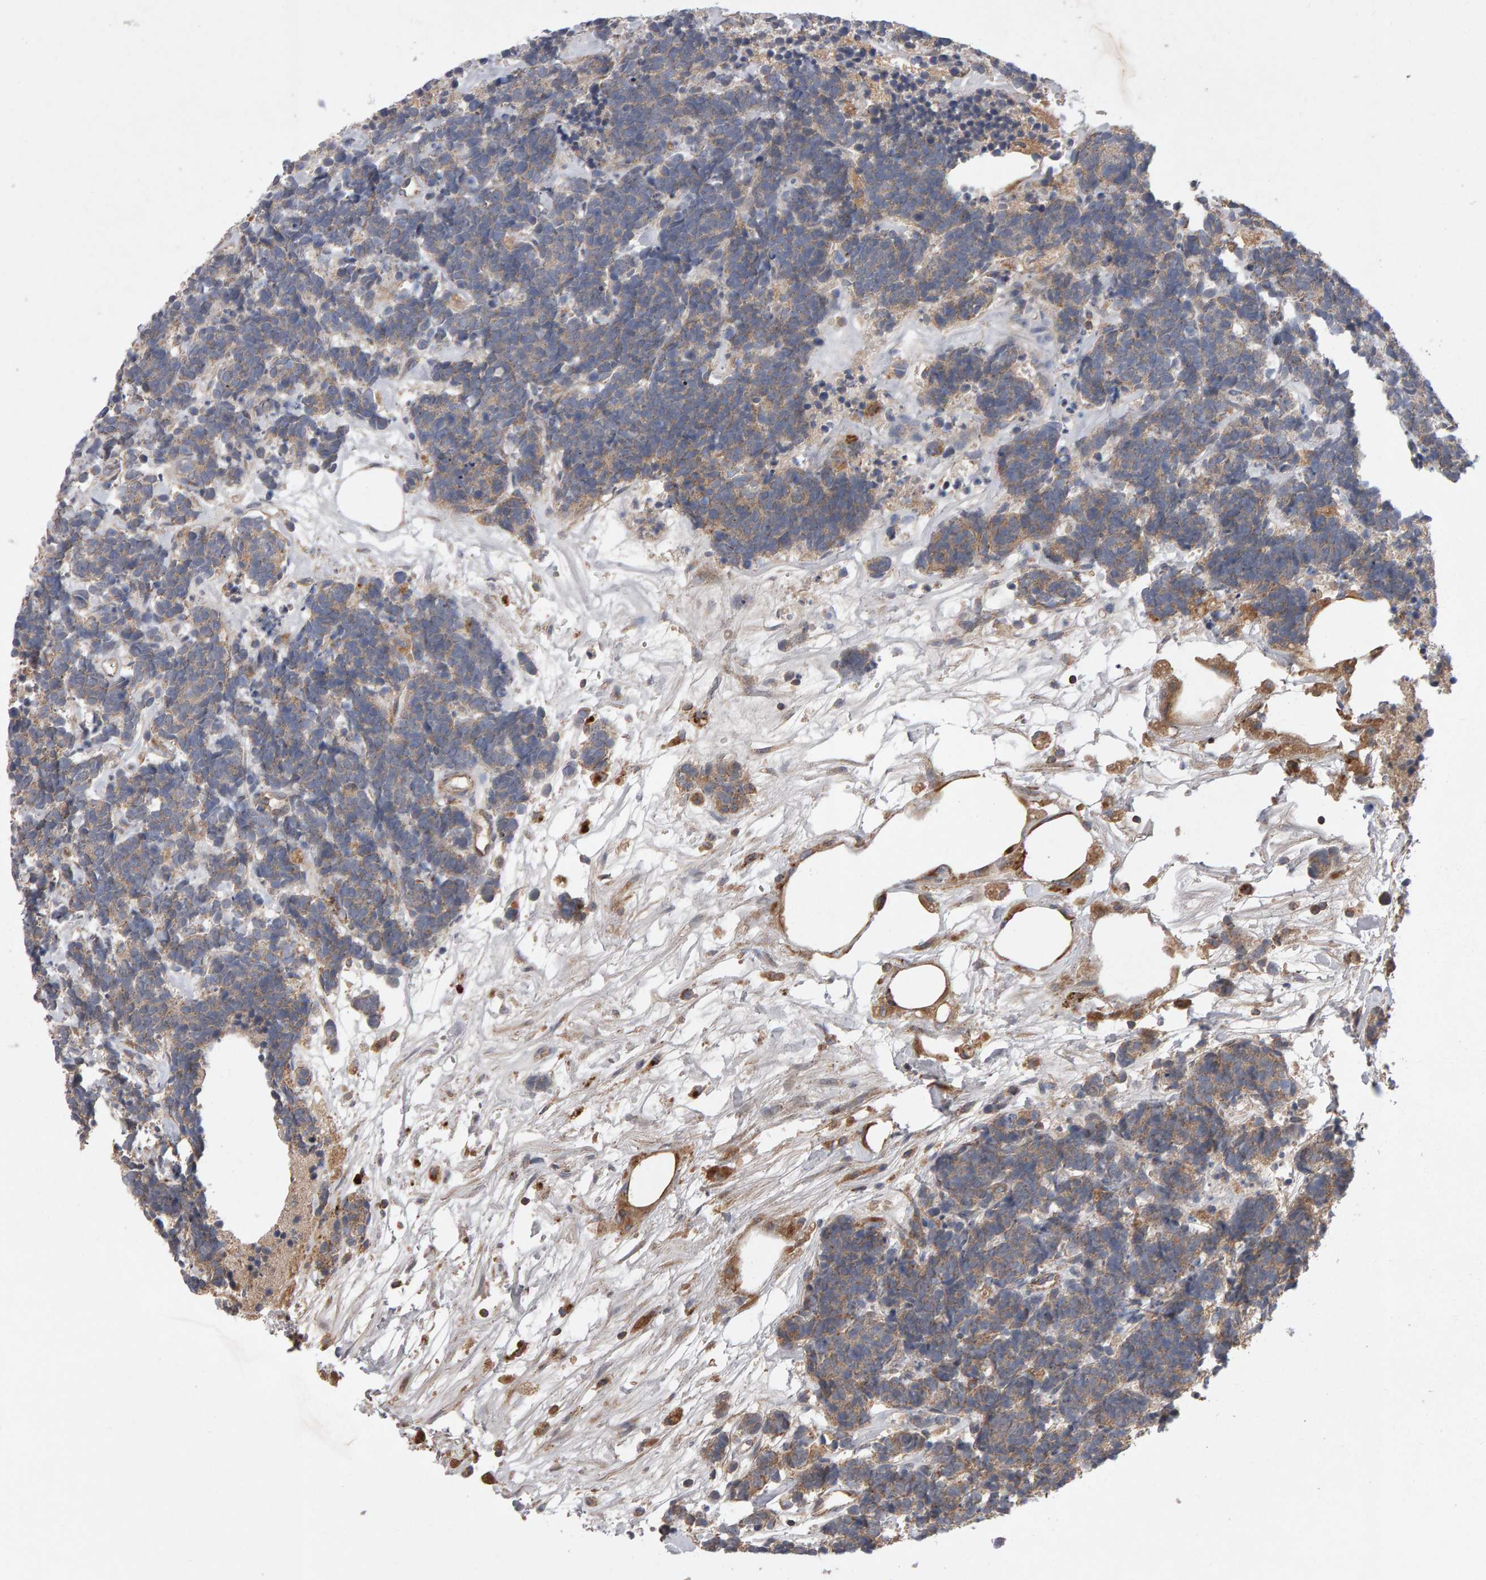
{"staining": {"intensity": "weak", "quantity": "<25%", "location": "cytoplasmic/membranous"}, "tissue": "carcinoid", "cell_type": "Tumor cells", "image_type": "cancer", "snomed": [{"axis": "morphology", "description": "Carcinoma, NOS"}, {"axis": "morphology", "description": "Carcinoid, malignant, NOS"}, {"axis": "topography", "description": "Urinary bladder"}], "caption": "This is an IHC histopathology image of human carcinoid. There is no staining in tumor cells.", "gene": "PGS1", "patient": {"sex": "male", "age": 57}}